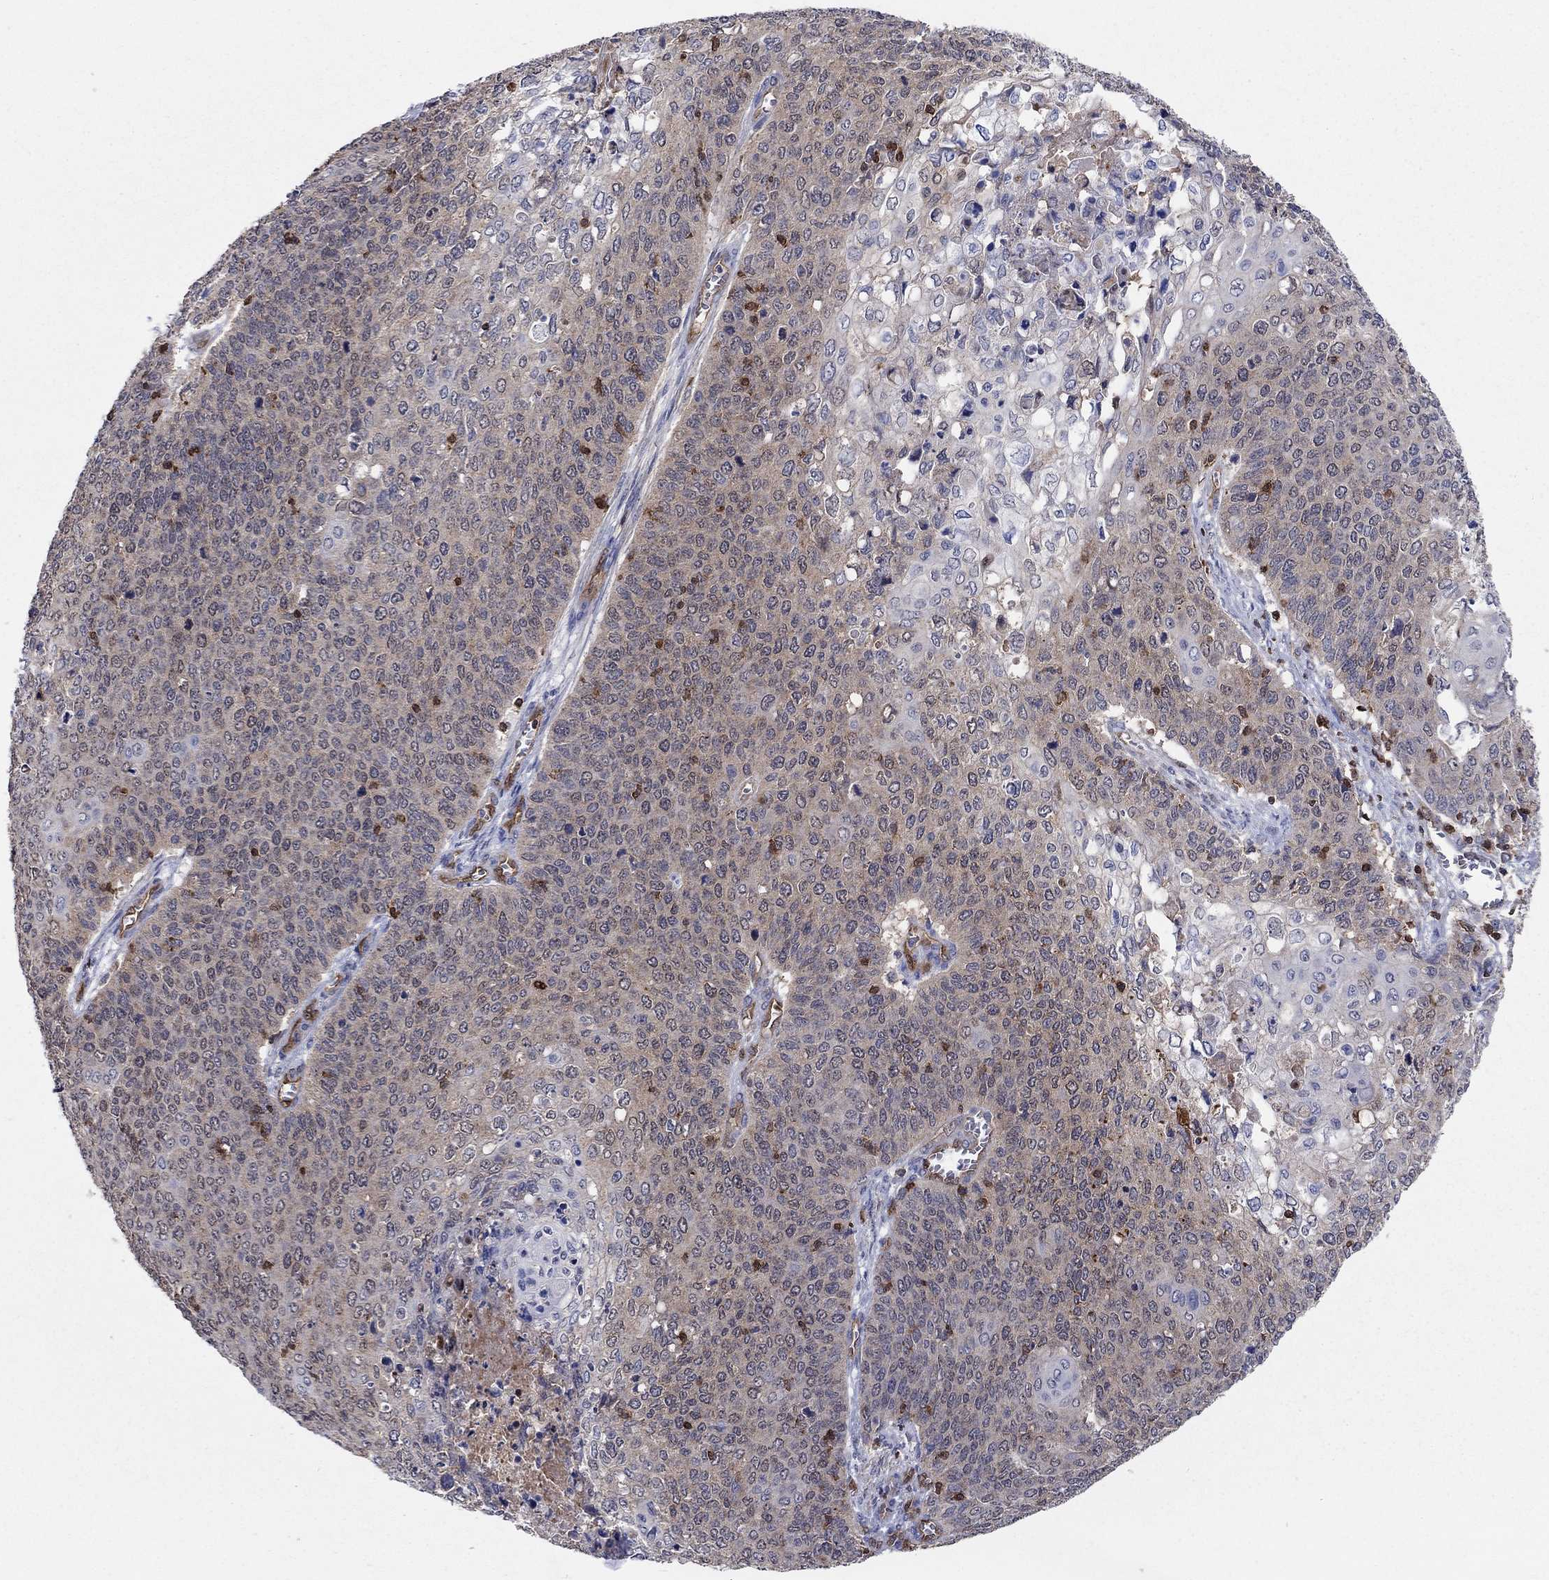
{"staining": {"intensity": "weak", "quantity": "25%-75%", "location": "cytoplasmic/membranous"}, "tissue": "cervical cancer", "cell_type": "Tumor cells", "image_type": "cancer", "snomed": [{"axis": "morphology", "description": "Squamous cell carcinoma, NOS"}, {"axis": "topography", "description": "Cervix"}], "caption": "About 25%-75% of tumor cells in cervical squamous cell carcinoma exhibit weak cytoplasmic/membranous protein positivity as visualized by brown immunohistochemical staining.", "gene": "AGFG2", "patient": {"sex": "female", "age": 39}}